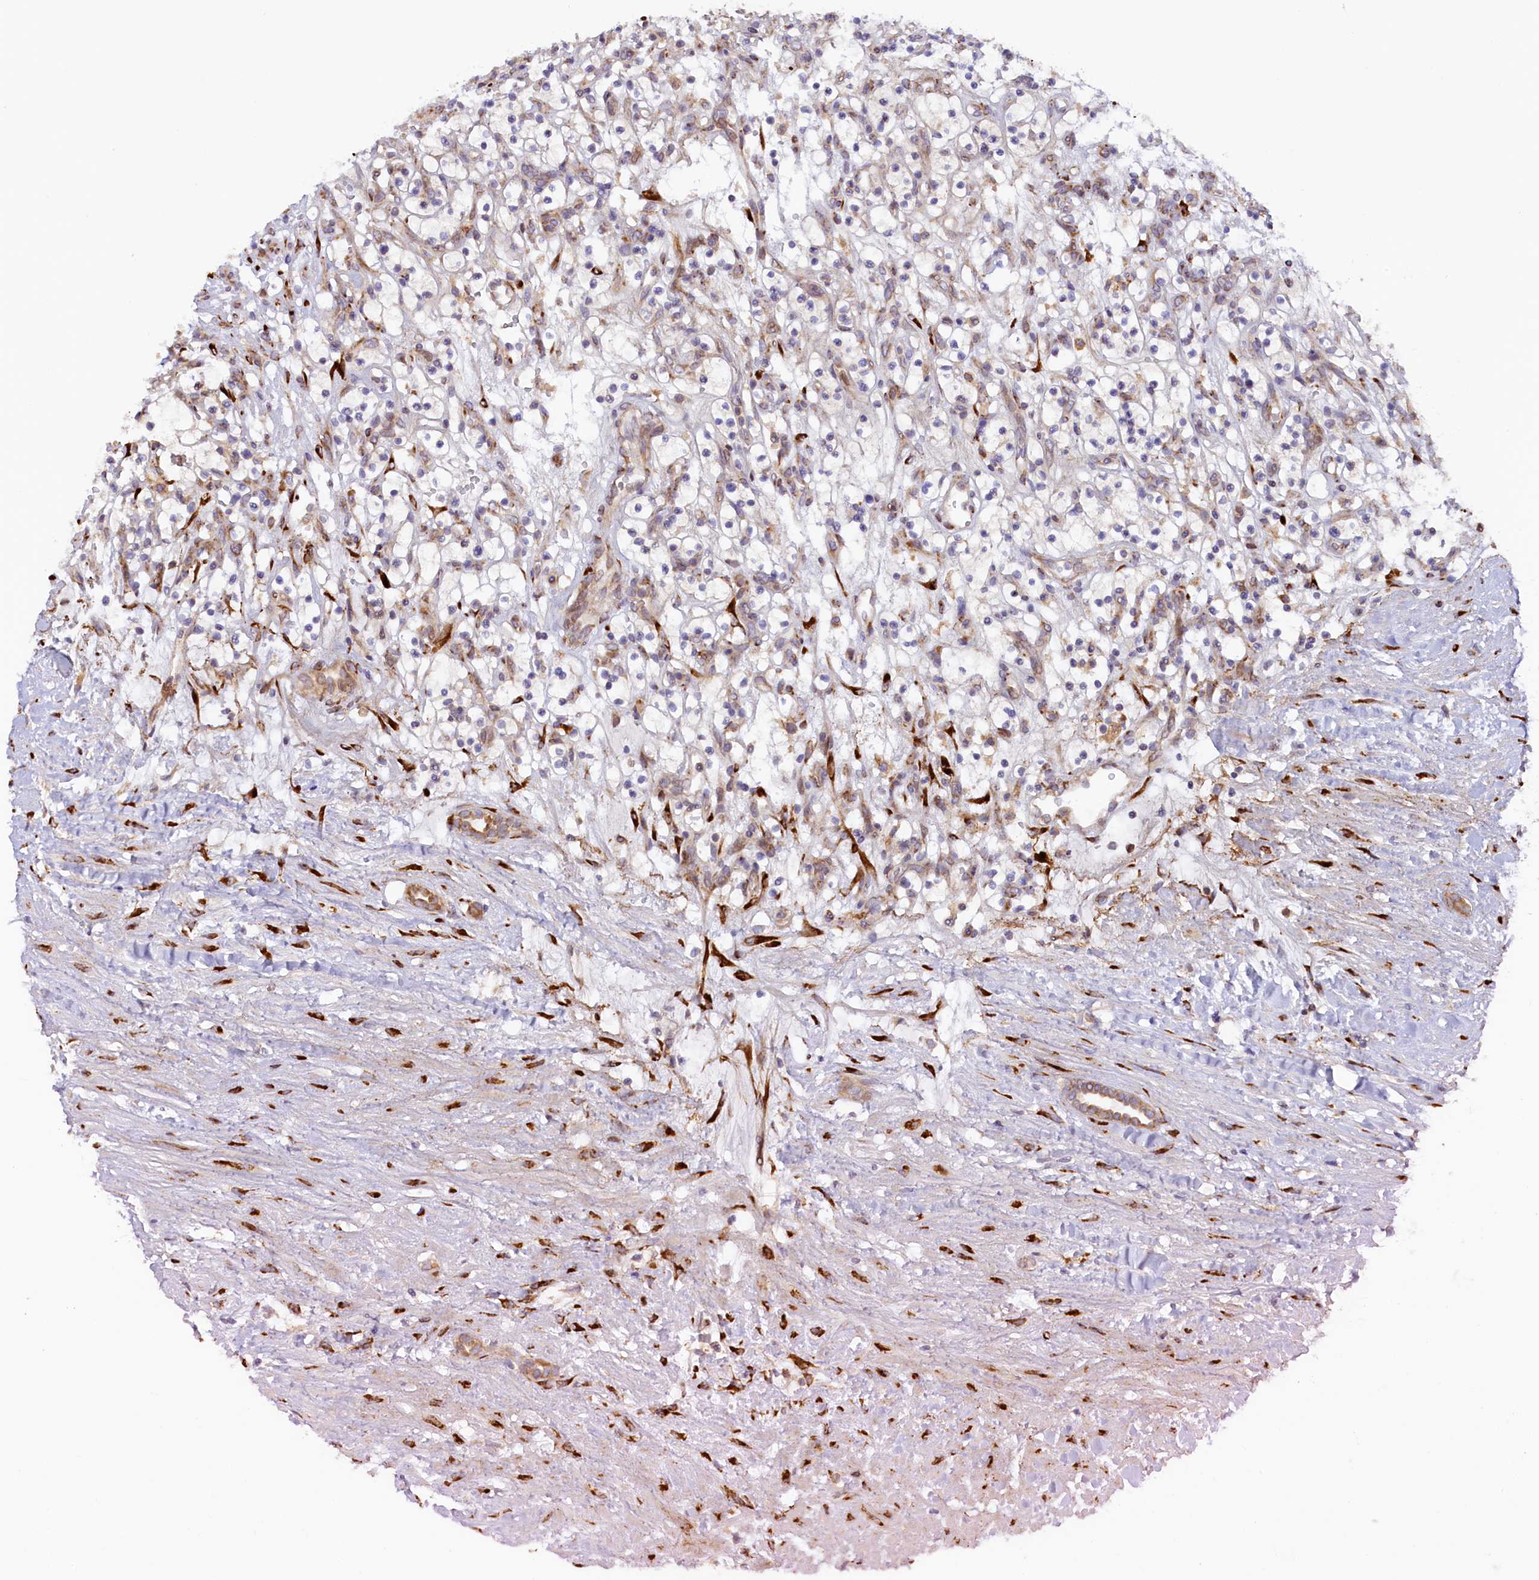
{"staining": {"intensity": "negative", "quantity": "none", "location": "none"}, "tissue": "renal cancer", "cell_type": "Tumor cells", "image_type": "cancer", "snomed": [{"axis": "morphology", "description": "Adenocarcinoma, NOS"}, {"axis": "topography", "description": "Kidney"}], "caption": "DAB immunohistochemical staining of human renal cancer displays no significant positivity in tumor cells. (DAB (3,3'-diaminobenzidine) immunohistochemistry, high magnification).", "gene": "SSC5D", "patient": {"sex": "female", "age": 57}}